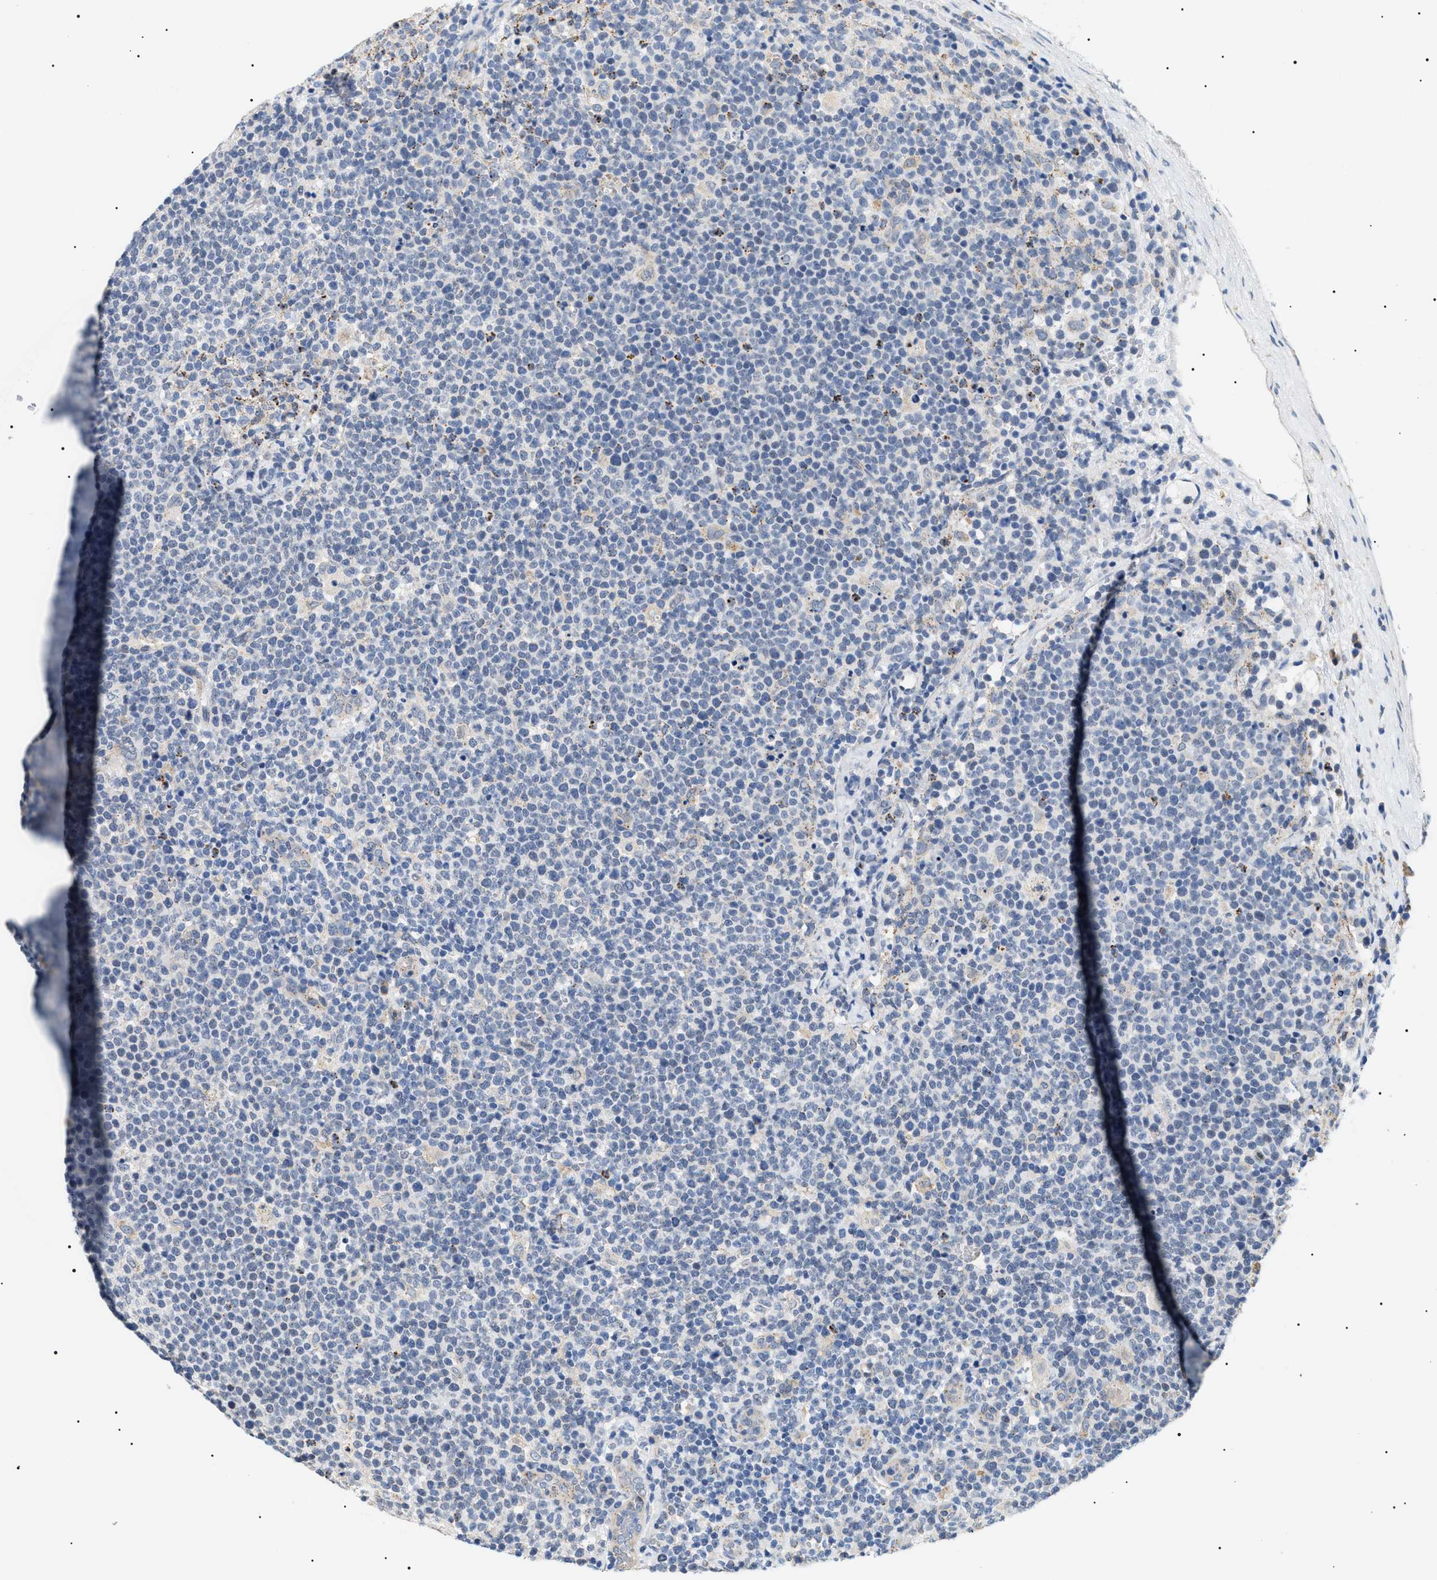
{"staining": {"intensity": "negative", "quantity": "none", "location": "none"}, "tissue": "lymphoma", "cell_type": "Tumor cells", "image_type": "cancer", "snomed": [{"axis": "morphology", "description": "Malignant lymphoma, non-Hodgkin's type, High grade"}, {"axis": "topography", "description": "Lymph node"}], "caption": "Malignant lymphoma, non-Hodgkin's type (high-grade) was stained to show a protein in brown. There is no significant staining in tumor cells.", "gene": "HSD17B11", "patient": {"sex": "male", "age": 61}}